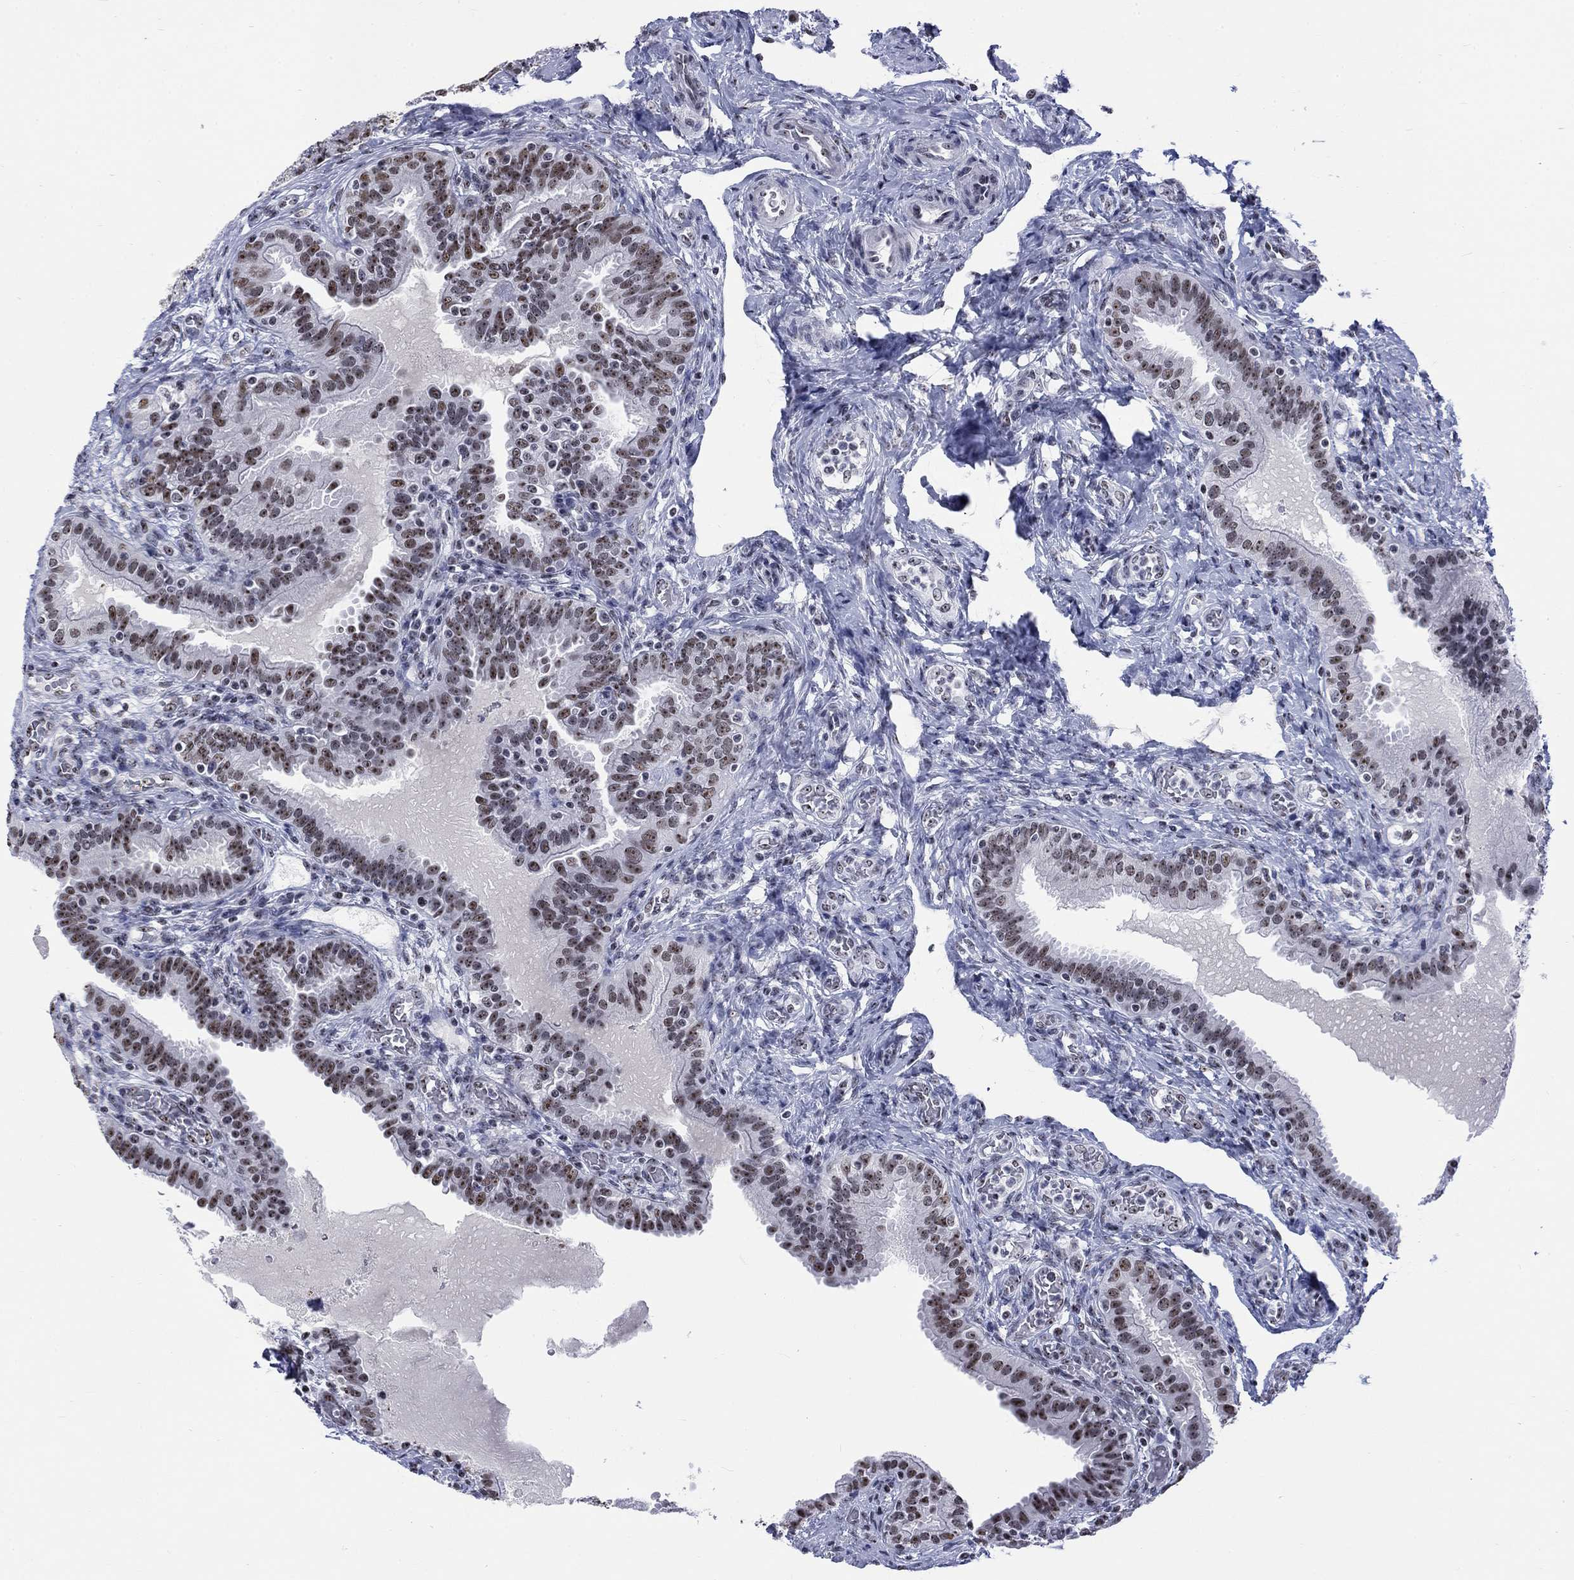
{"staining": {"intensity": "moderate", "quantity": ">75%", "location": "nuclear"}, "tissue": "fallopian tube", "cell_type": "Glandular cells", "image_type": "normal", "snomed": [{"axis": "morphology", "description": "Normal tissue, NOS"}, {"axis": "topography", "description": "Fallopian tube"}, {"axis": "topography", "description": "Ovary"}], "caption": "This photomicrograph reveals immunohistochemistry staining of normal fallopian tube, with medium moderate nuclear staining in approximately >75% of glandular cells.", "gene": "CSRNP3", "patient": {"sex": "female", "age": 41}}